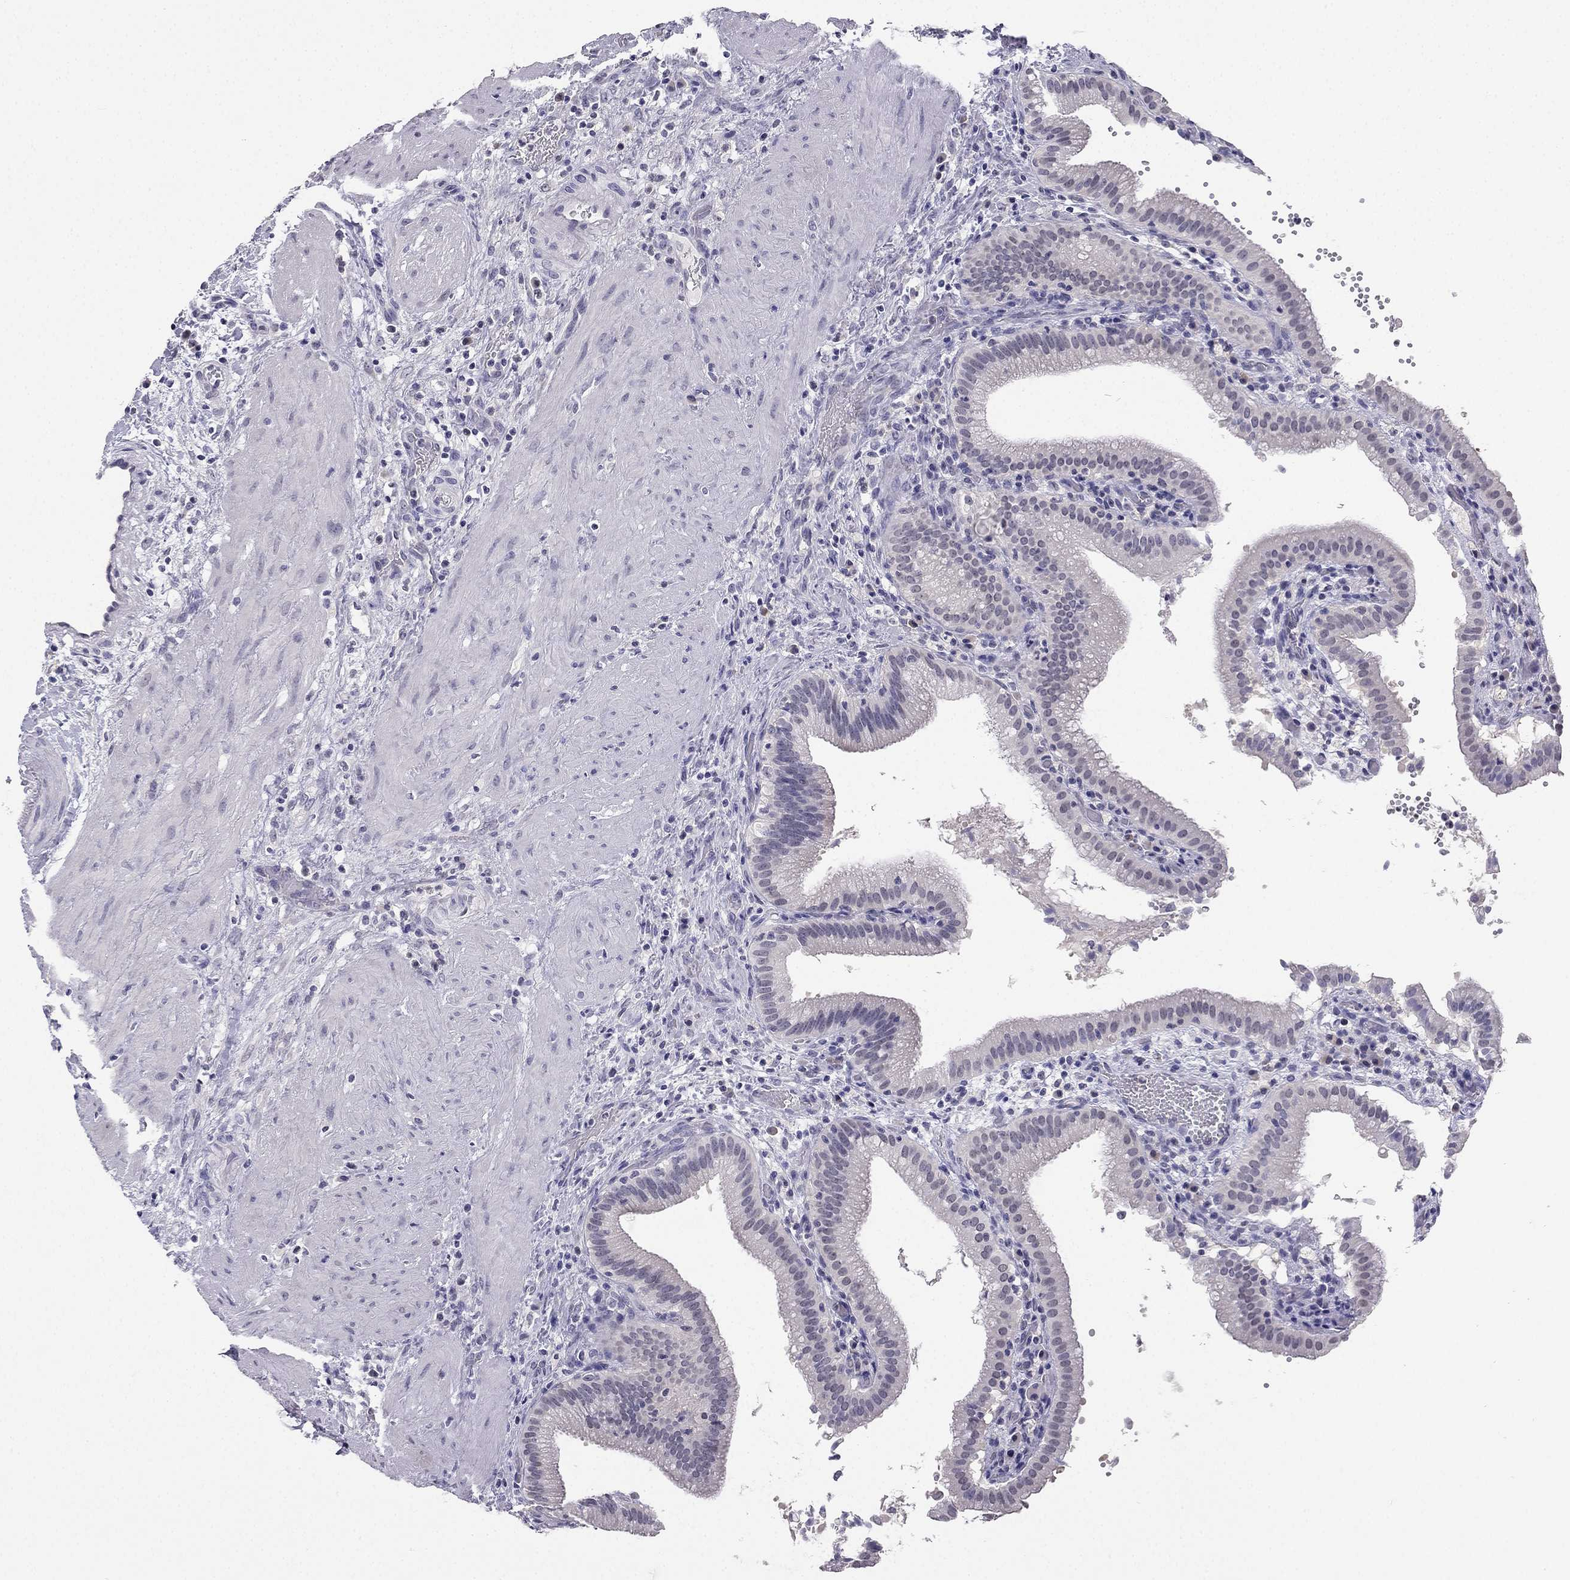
{"staining": {"intensity": "negative", "quantity": "none", "location": "none"}, "tissue": "gallbladder", "cell_type": "Glandular cells", "image_type": "normal", "snomed": [{"axis": "morphology", "description": "Normal tissue, NOS"}, {"axis": "topography", "description": "Gallbladder"}], "caption": "Glandular cells show no significant staining in benign gallbladder. (DAB (3,3'-diaminobenzidine) IHC, high magnification).", "gene": "C16orf89", "patient": {"sex": "male", "age": 42}}